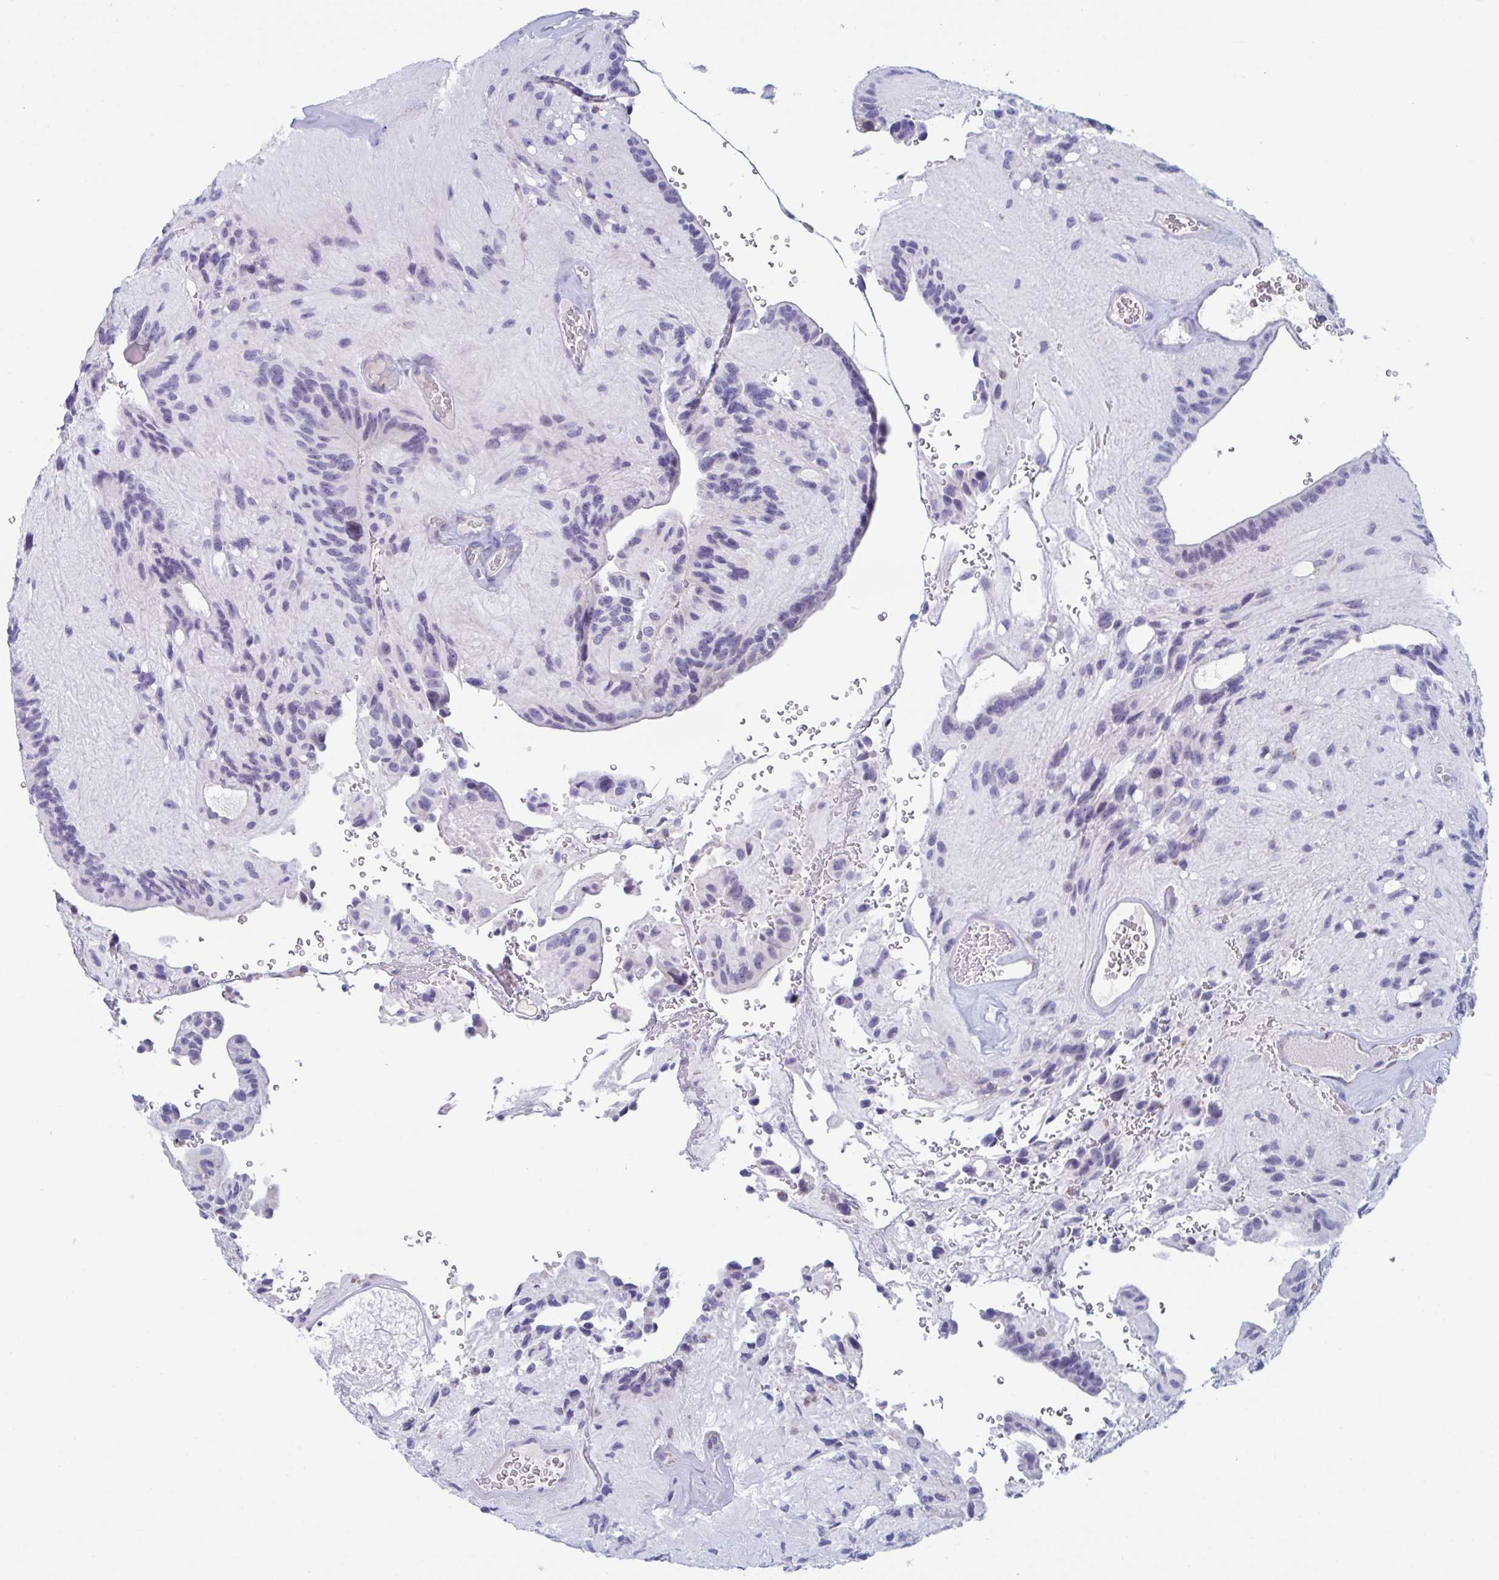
{"staining": {"intensity": "negative", "quantity": "none", "location": "none"}, "tissue": "glioma", "cell_type": "Tumor cells", "image_type": "cancer", "snomed": [{"axis": "morphology", "description": "Glioma, malignant, Low grade"}, {"axis": "topography", "description": "Brain"}], "caption": "A high-resolution photomicrograph shows immunohistochemistry staining of malignant low-grade glioma, which reveals no significant staining in tumor cells.", "gene": "BCAT2", "patient": {"sex": "male", "age": 31}}